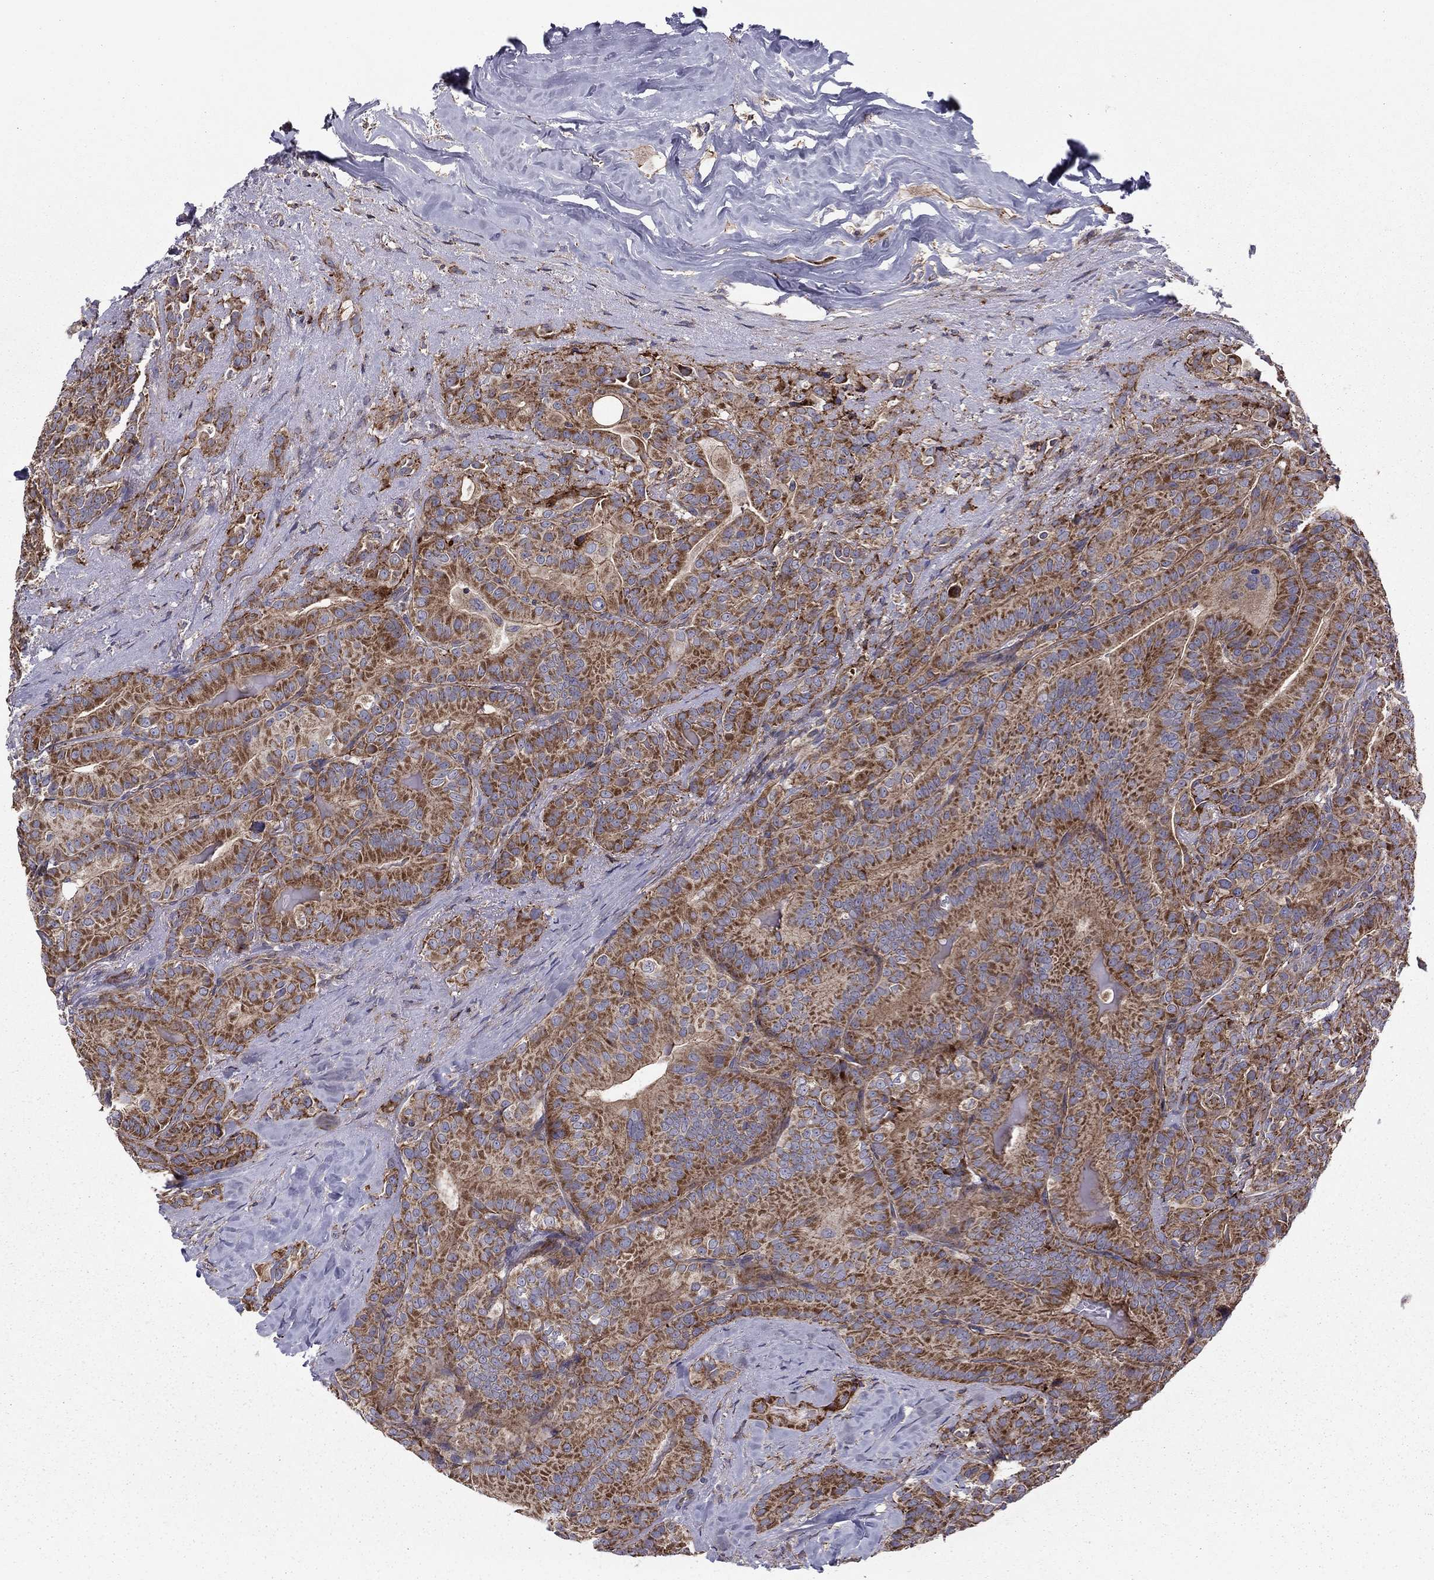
{"staining": {"intensity": "moderate", "quantity": ">75%", "location": "cytoplasmic/membranous"}, "tissue": "thyroid cancer", "cell_type": "Tumor cells", "image_type": "cancer", "snomed": [{"axis": "morphology", "description": "Papillary adenocarcinoma, NOS"}, {"axis": "topography", "description": "Thyroid gland"}], "caption": "This is a photomicrograph of immunohistochemistry staining of thyroid cancer (papillary adenocarcinoma), which shows moderate expression in the cytoplasmic/membranous of tumor cells.", "gene": "ALG6", "patient": {"sex": "male", "age": 61}}